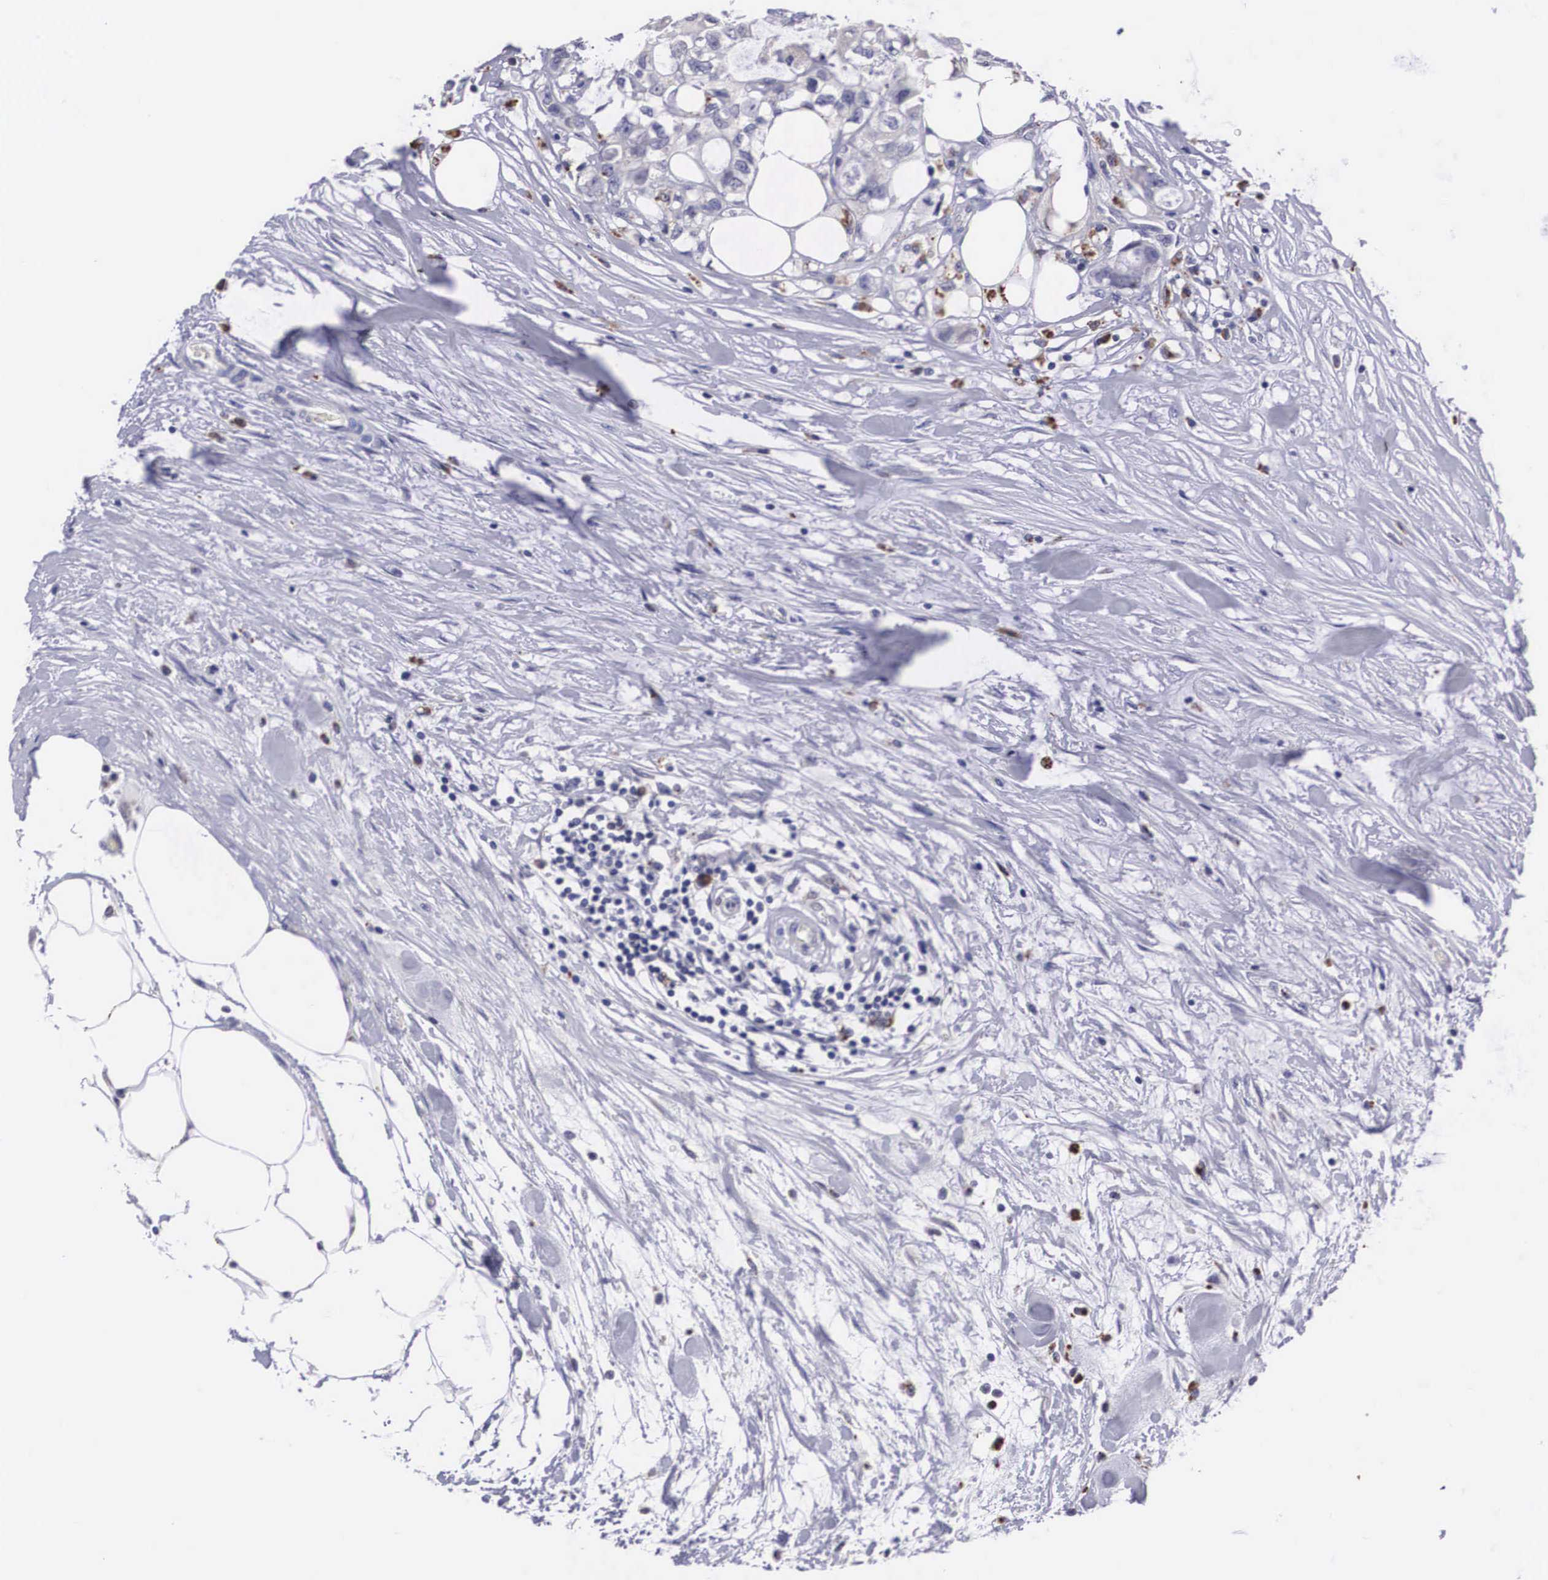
{"staining": {"intensity": "negative", "quantity": "none", "location": "none"}, "tissue": "colorectal cancer", "cell_type": "Tumor cells", "image_type": "cancer", "snomed": [{"axis": "morphology", "description": "Adenocarcinoma, NOS"}, {"axis": "topography", "description": "Rectum"}], "caption": "This photomicrograph is of adenocarcinoma (colorectal) stained with immunohistochemistry to label a protein in brown with the nuclei are counter-stained blue. There is no positivity in tumor cells.", "gene": "CRELD2", "patient": {"sex": "female", "age": 57}}